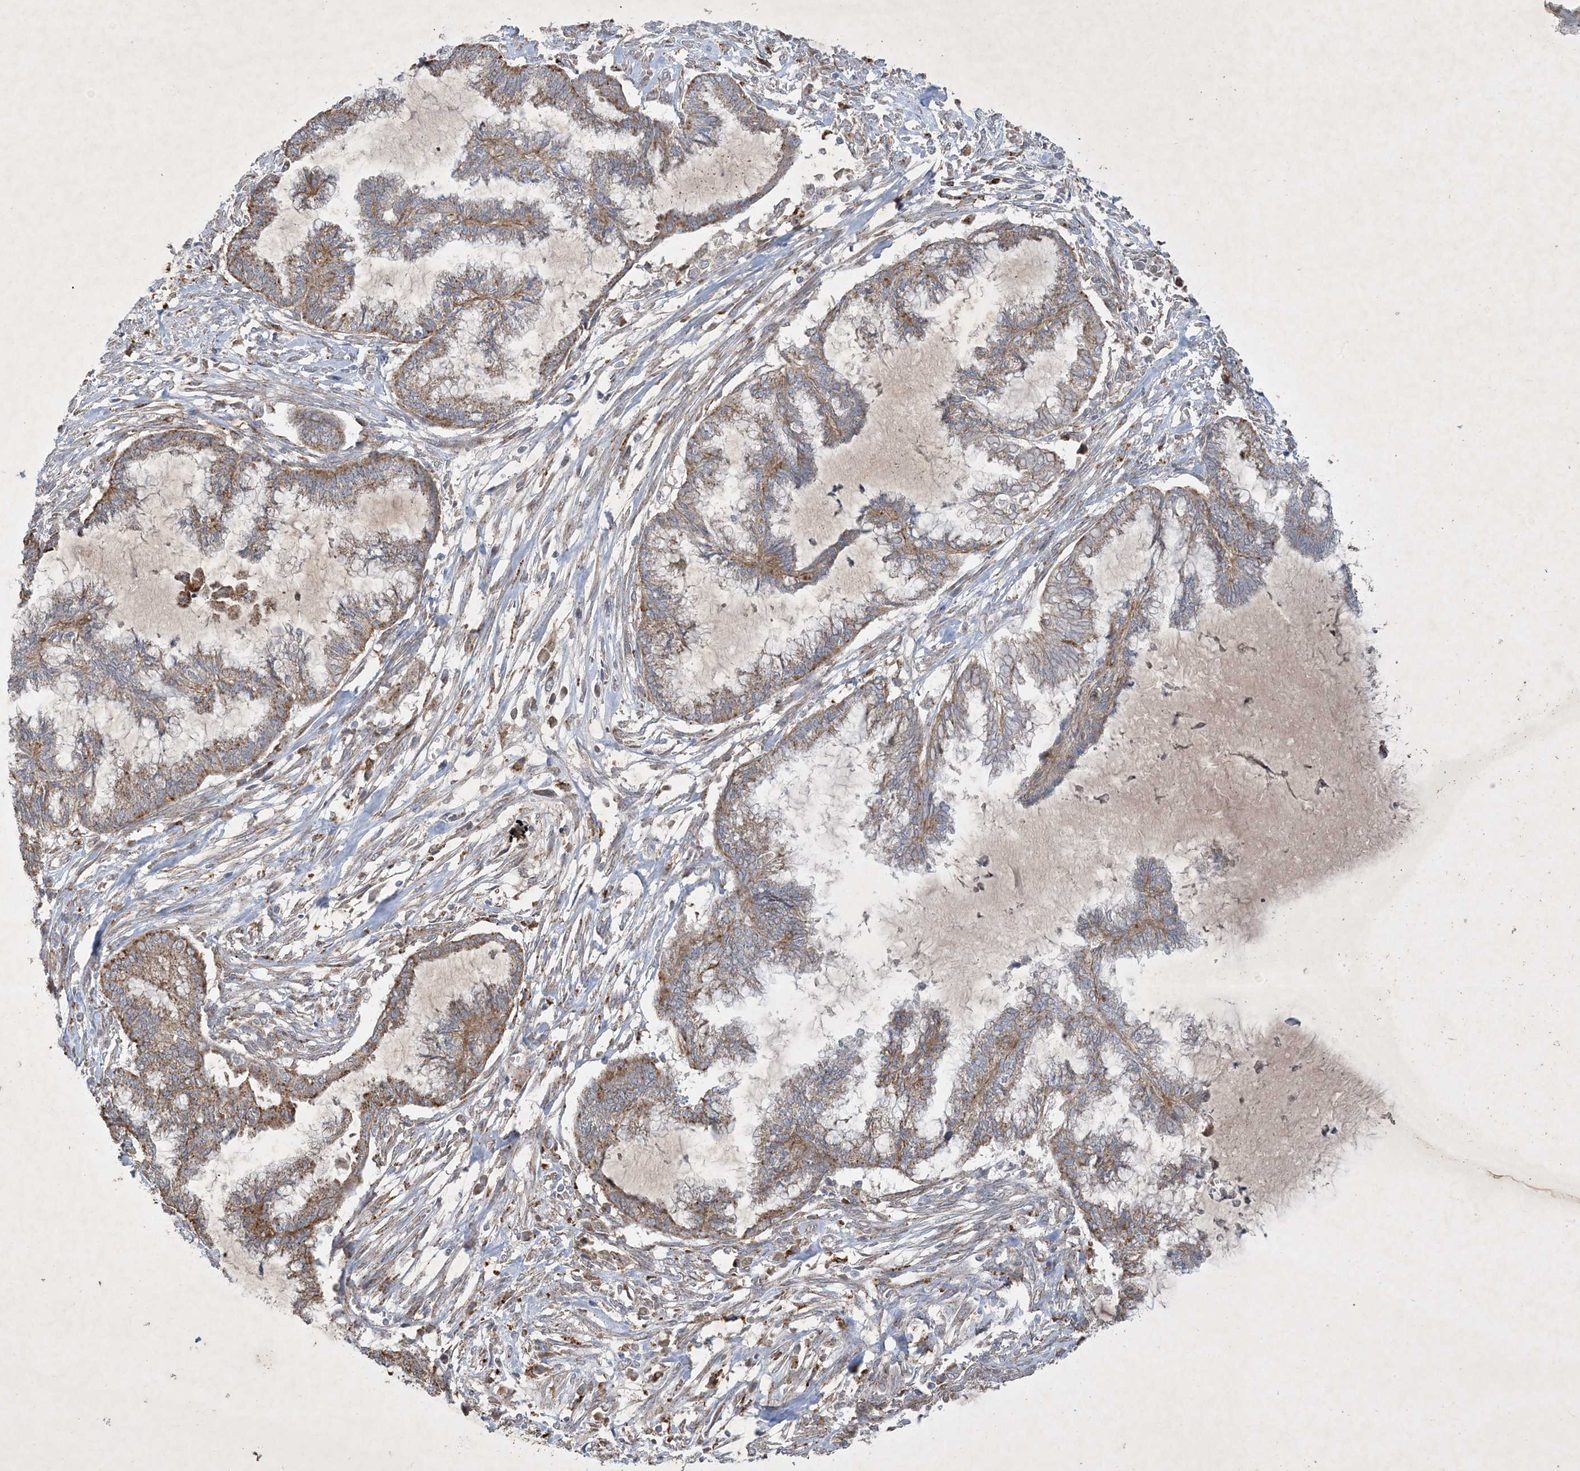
{"staining": {"intensity": "moderate", "quantity": ">75%", "location": "cytoplasmic/membranous"}, "tissue": "endometrial cancer", "cell_type": "Tumor cells", "image_type": "cancer", "snomed": [{"axis": "morphology", "description": "Adenocarcinoma, NOS"}, {"axis": "topography", "description": "Endometrium"}], "caption": "Moderate cytoplasmic/membranous expression is appreciated in approximately >75% of tumor cells in endometrial cancer (adenocarcinoma).", "gene": "MRPS18A", "patient": {"sex": "female", "age": 86}}